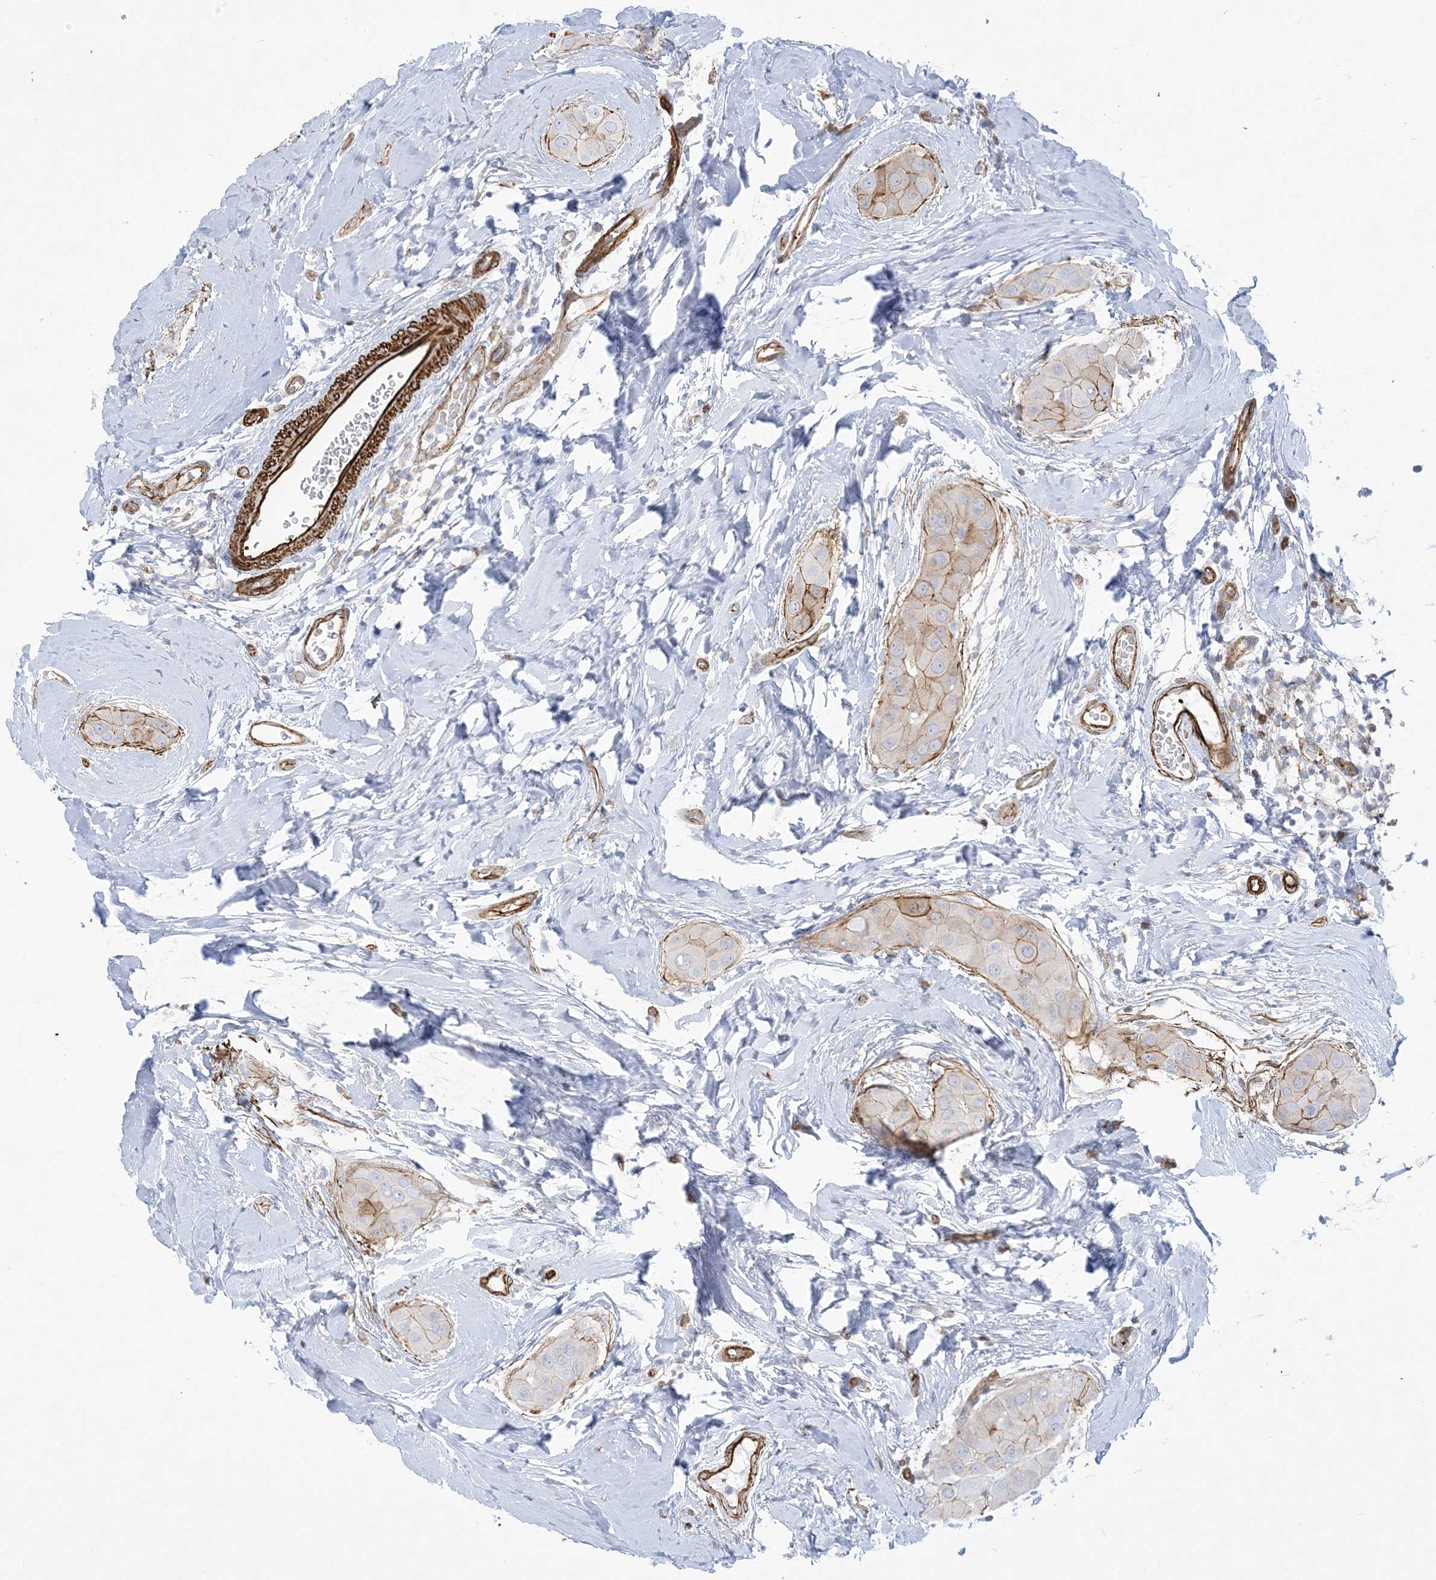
{"staining": {"intensity": "moderate", "quantity": "<25%", "location": "cytoplasmic/membranous"}, "tissue": "thyroid cancer", "cell_type": "Tumor cells", "image_type": "cancer", "snomed": [{"axis": "morphology", "description": "Papillary adenocarcinoma, NOS"}, {"axis": "topography", "description": "Thyroid gland"}], "caption": "High-power microscopy captured an immunohistochemistry image of thyroid cancer, revealing moderate cytoplasmic/membranous expression in approximately <25% of tumor cells.", "gene": "B3GNT7", "patient": {"sex": "male", "age": 33}}